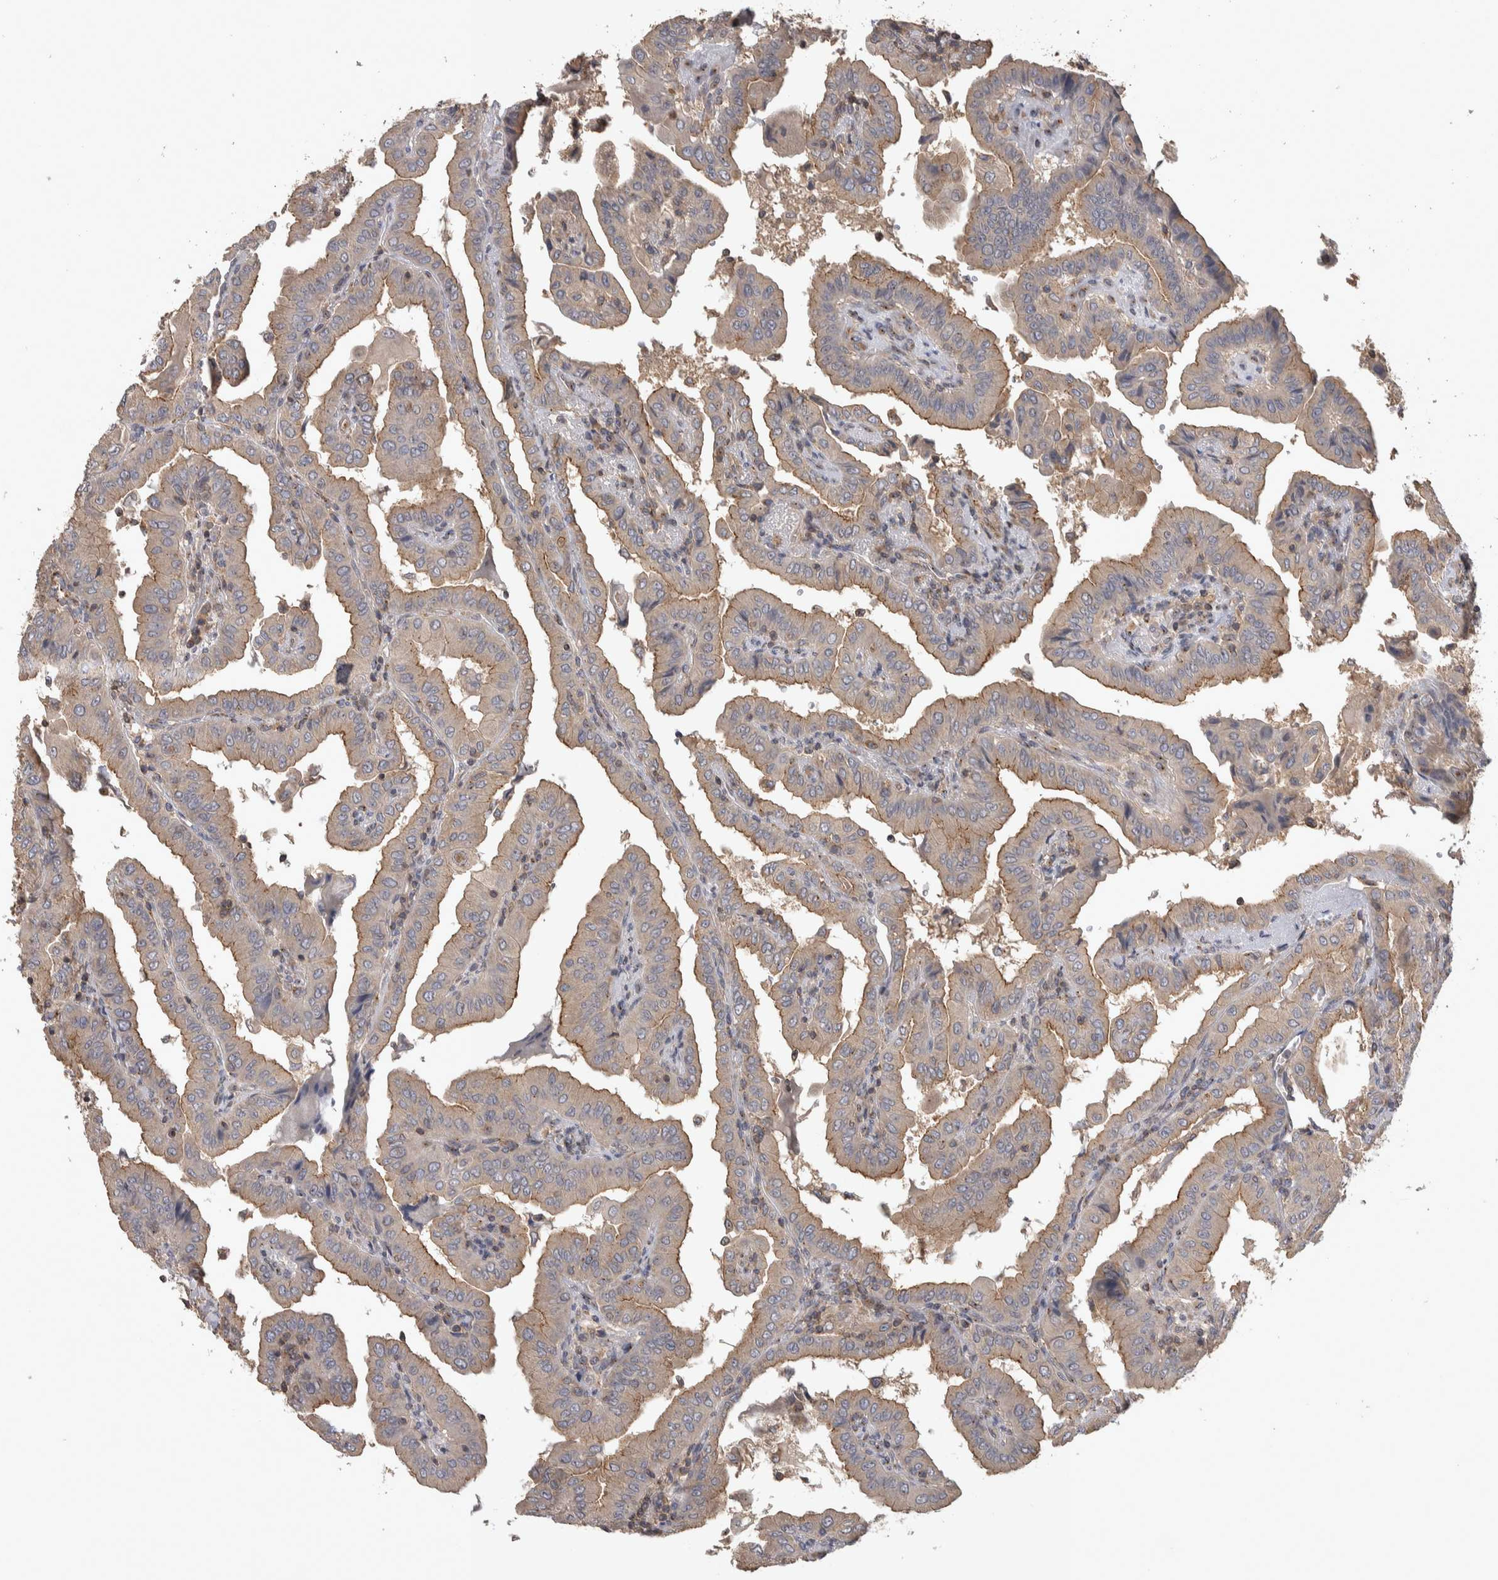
{"staining": {"intensity": "moderate", "quantity": "25%-75%", "location": "cytoplasmic/membranous"}, "tissue": "thyroid cancer", "cell_type": "Tumor cells", "image_type": "cancer", "snomed": [{"axis": "morphology", "description": "Papillary adenocarcinoma, NOS"}, {"axis": "topography", "description": "Thyroid gland"}], "caption": "Thyroid cancer stained for a protein exhibits moderate cytoplasmic/membranous positivity in tumor cells.", "gene": "IFRD1", "patient": {"sex": "male", "age": 33}}